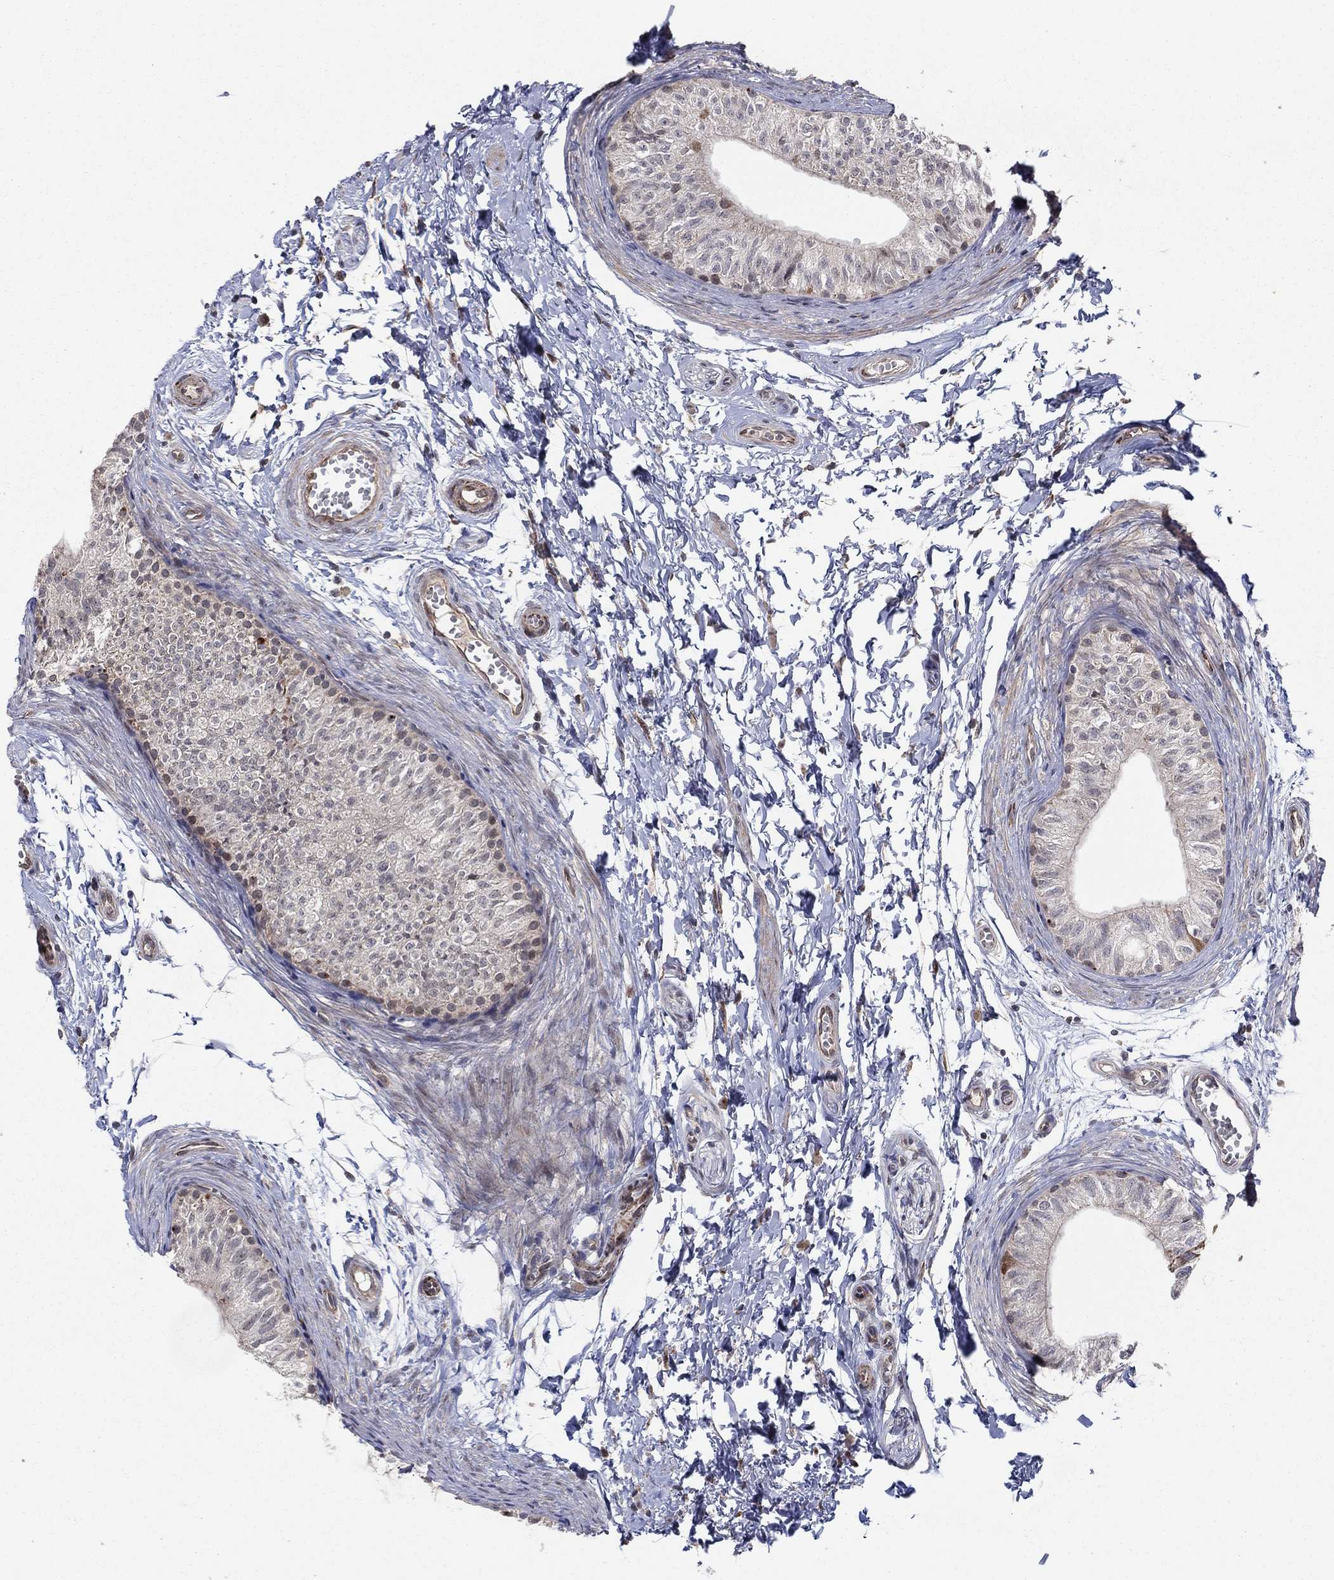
{"staining": {"intensity": "strong", "quantity": "<25%", "location": "nuclear"}, "tissue": "epididymis", "cell_type": "Glandular cells", "image_type": "normal", "snomed": [{"axis": "morphology", "description": "Normal tissue, NOS"}, {"axis": "topography", "description": "Epididymis"}], "caption": "An image showing strong nuclear positivity in about <25% of glandular cells in unremarkable epididymis, as visualized by brown immunohistochemical staining.", "gene": "ZNF395", "patient": {"sex": "male", "age": 22}}